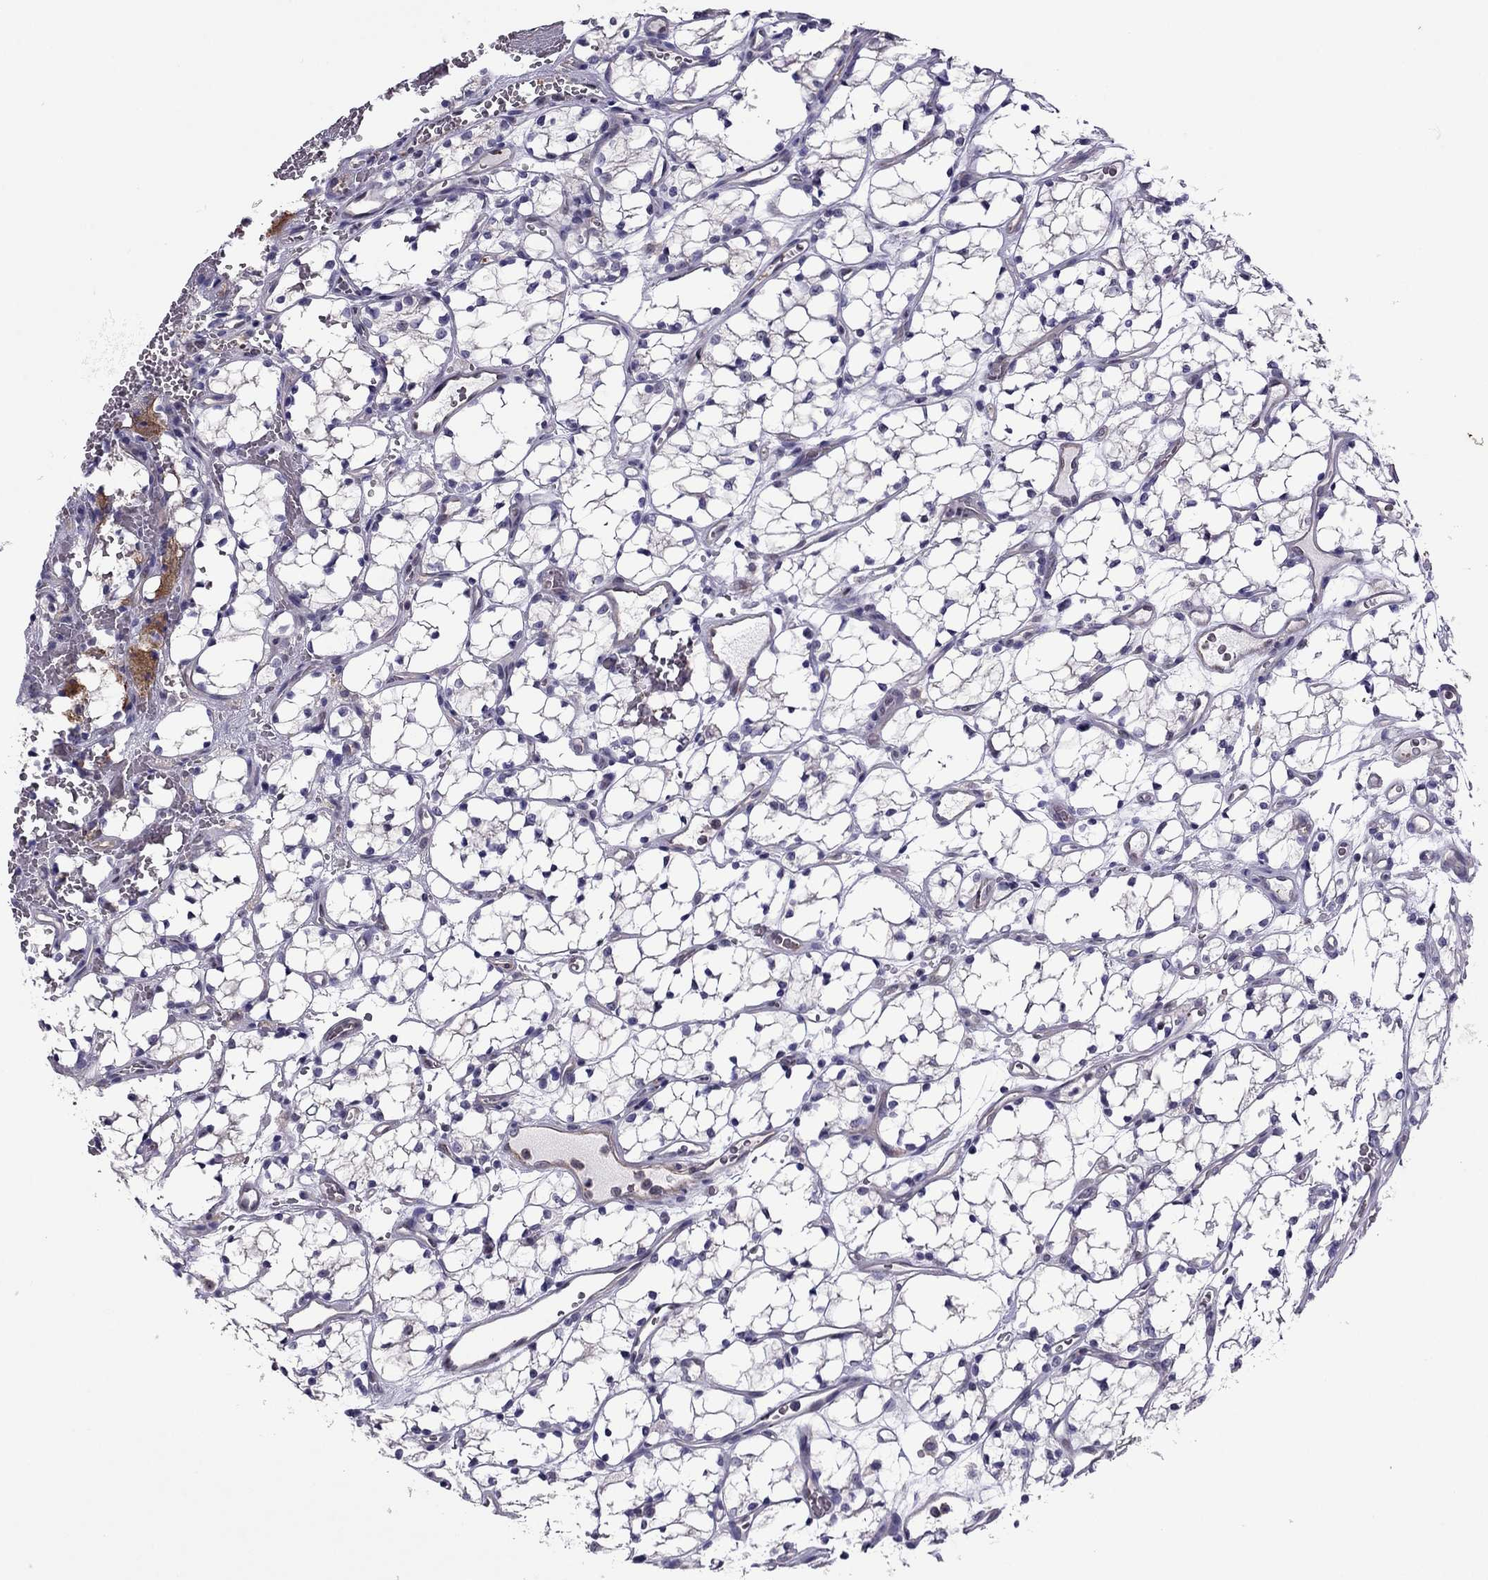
{"staining": {"intensity": "negative", "quantity": "none", "location": "none"}, "tissue": "renal cancer", "cell_type": "Tumor cells", "image_type": "cancer", "snomed": [{"axis": "morphology", "description": "Adenocarcinoma, NOS"}, {"axis": "topography", "description": "Kidney"}], "caption": "Immunohistochemical staining of human renal cancer (adenocarcinoma) shows no significant staining in tumor cells.", "gene": "SLC16A8", "patient": {"sex": "female", "age": 69}}